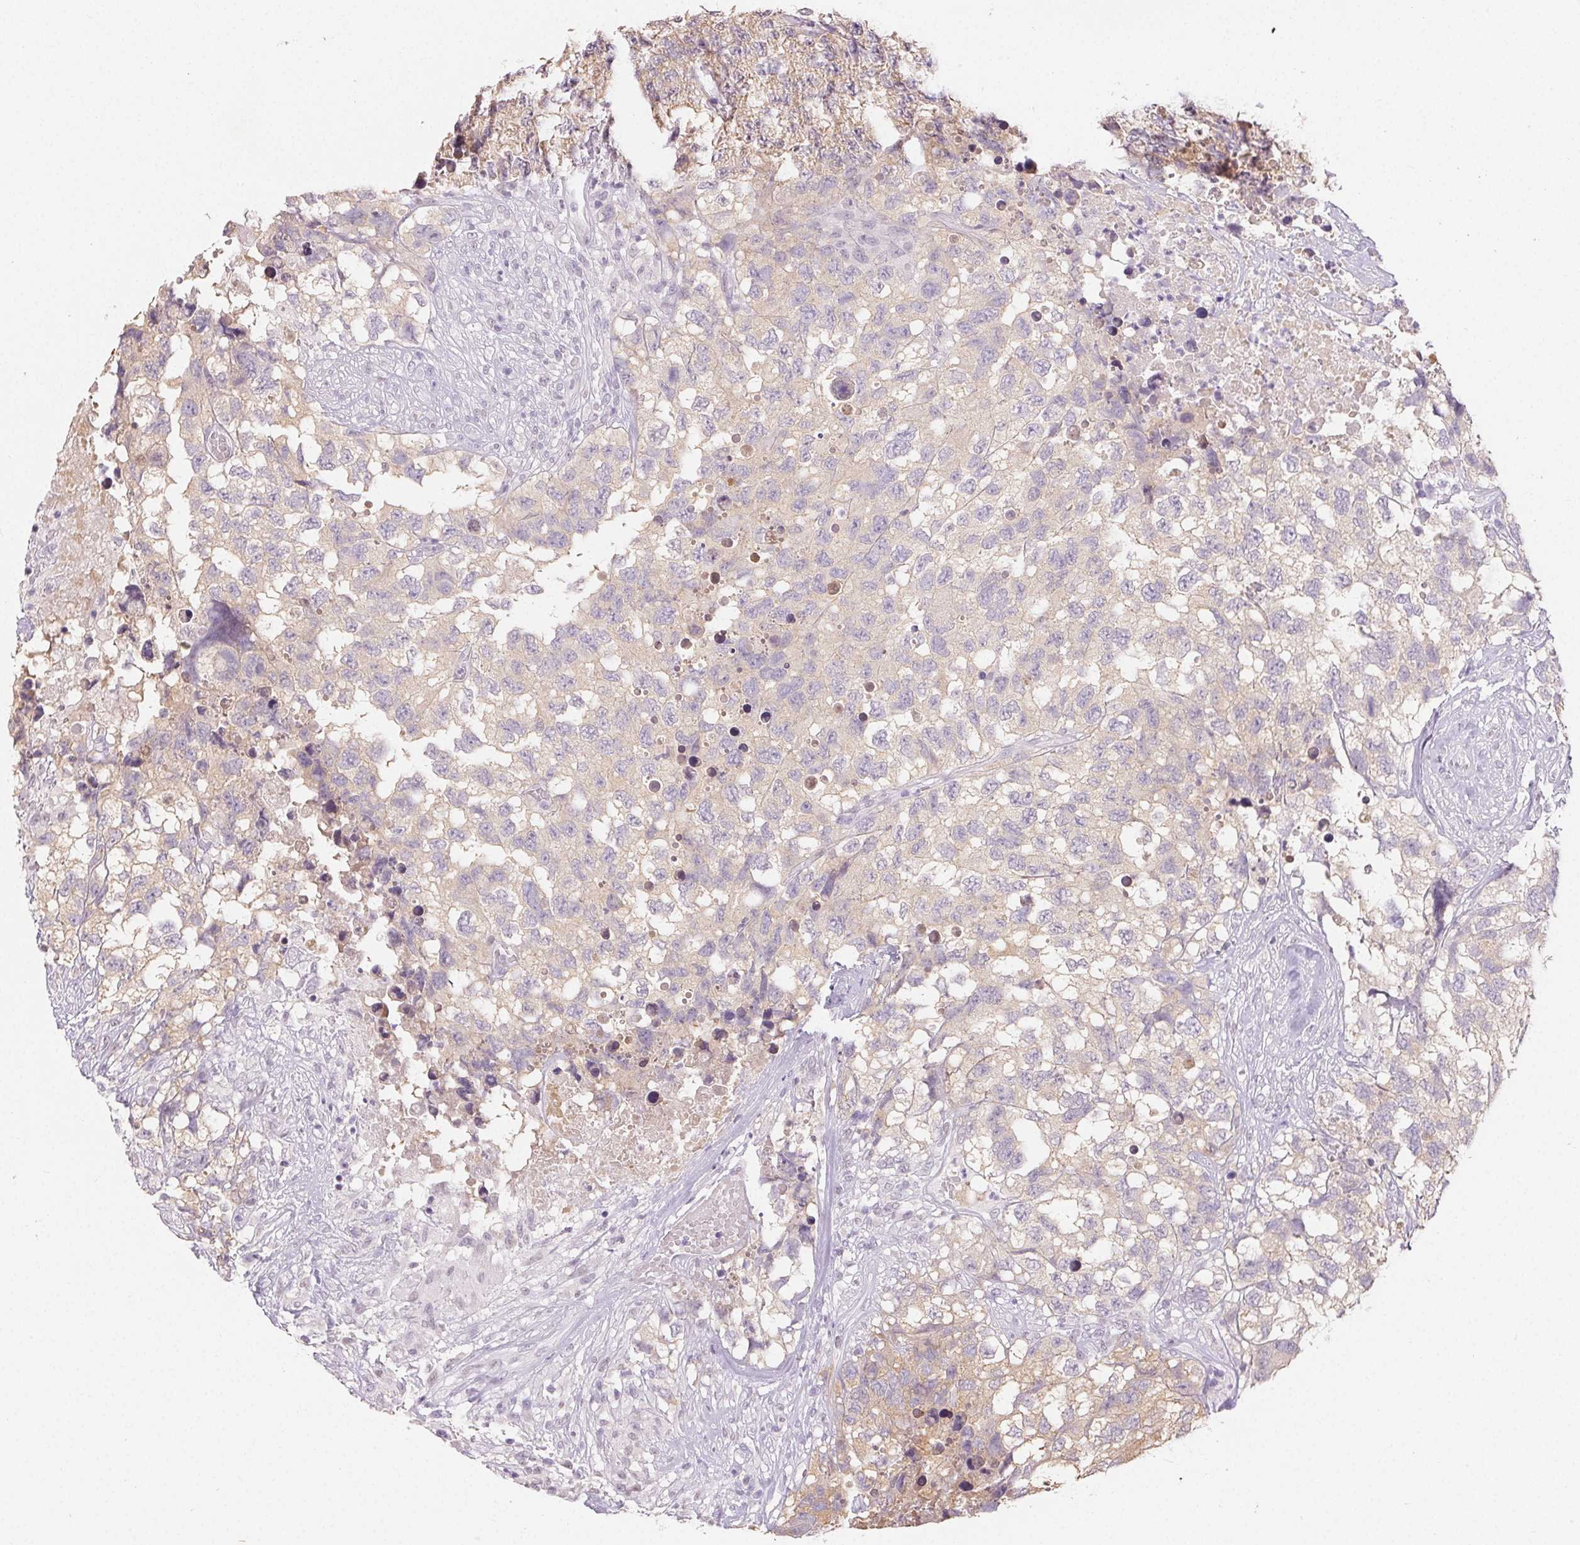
{"staining": {"intensity": "negative", "quantity": "none", "location": "none"}, "tissue": "testis cancer", "cell_type": "Tumor cells", "image_type": "cancer", "snomed": [{"axis": "morphology", "description": "Carcinoma, Embryonal, NOS"}, {"axis": "topography", "description": "Testis"}], "caption": "Embryonal carcinoma (testis) was stained to show a protein in brown. There is no significant positivity in tumor cells.", "gene": "SFTPD", "patient": {"sex": "male", "age": 83}}